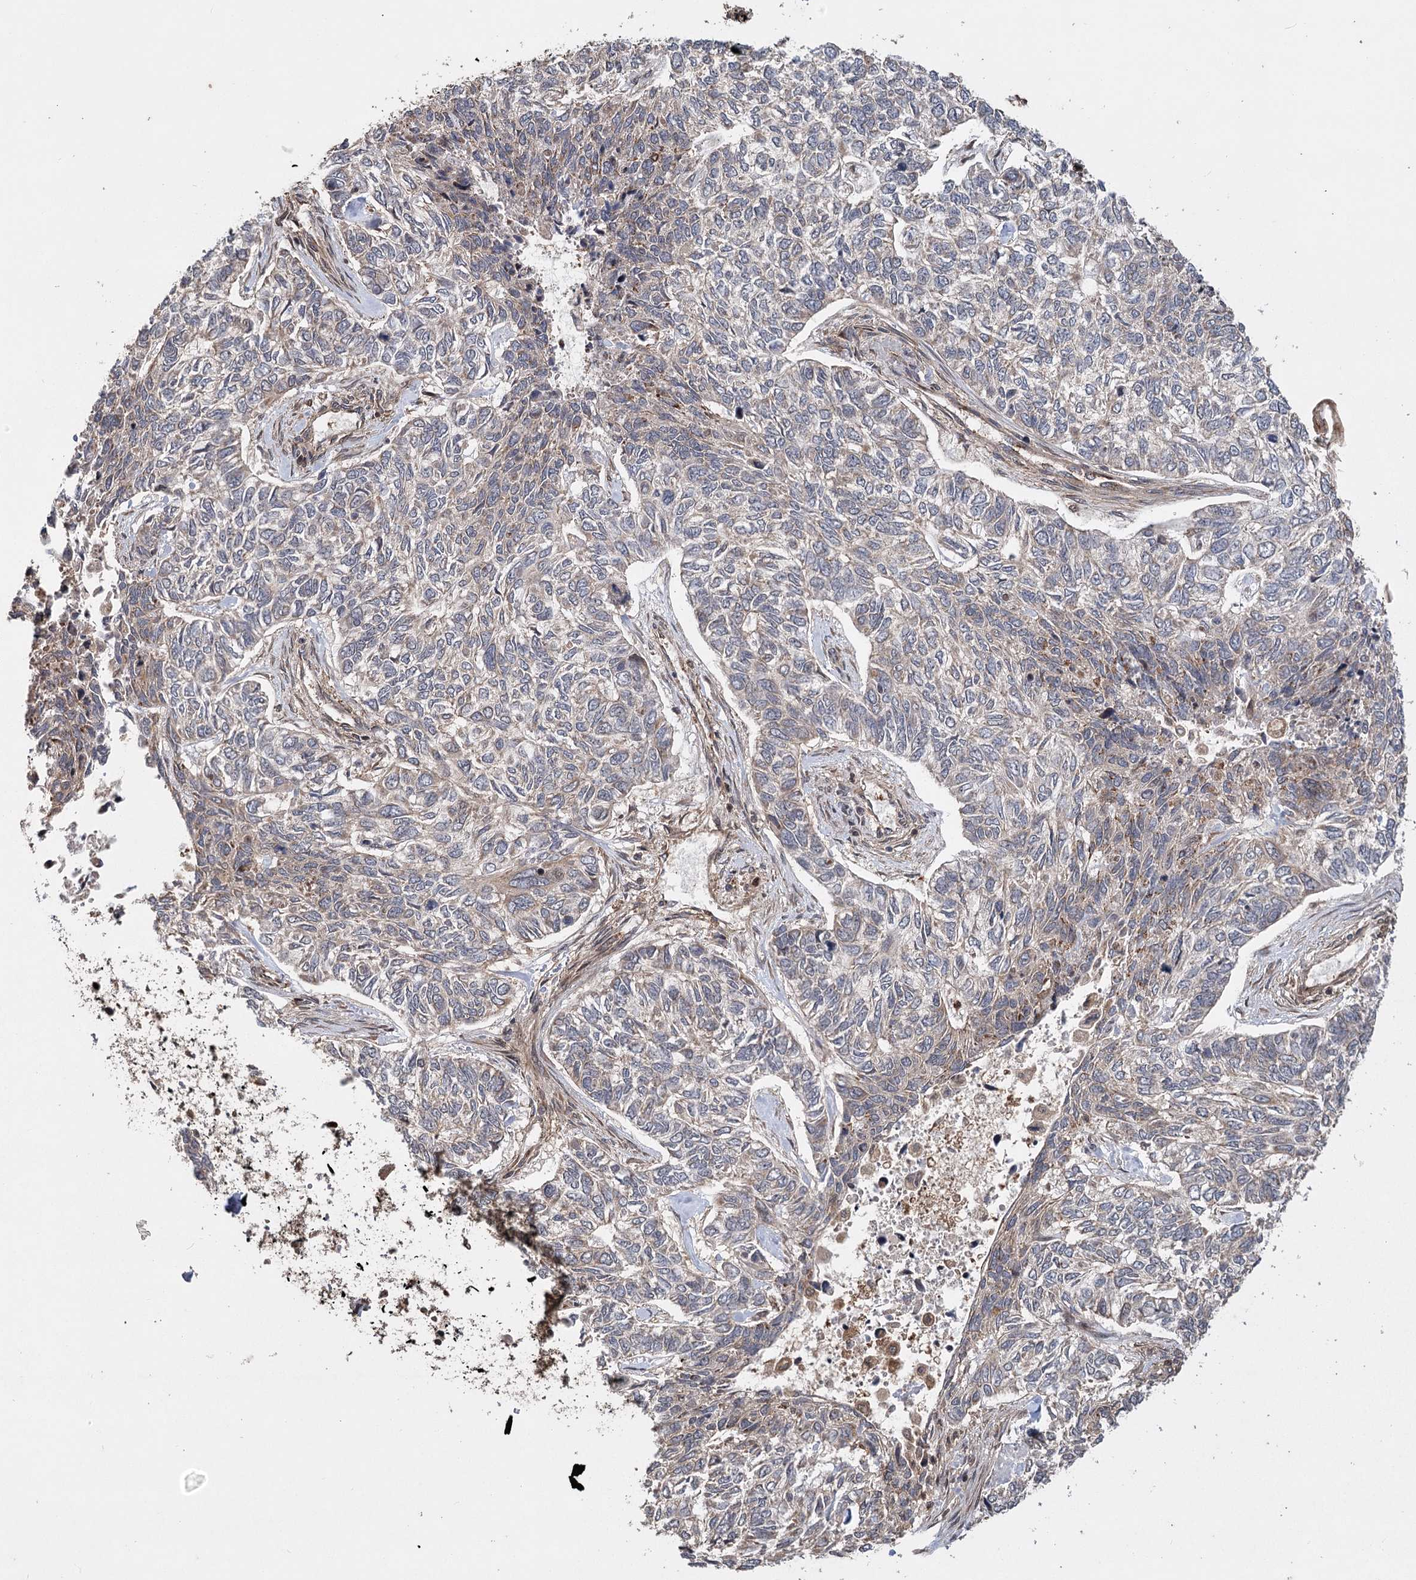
{"staining": {"intensity": "negative", "quantity": "none", "location": "none"}, "tissue": "skin cancer", "cell_type": "Tumor cells", "image_type": "cancer", "snomed": [{"axis": "morphology", "description": "Basal cell carcinoma"}, {"axis": "topography", "description": "Skin"}], "caption": "Immunohistochemistry (IHC) of human skin cancer reveals no expression in tumor cells.", "gene": "INSIG2", "patient": {"sex": "female", "age": 65}}